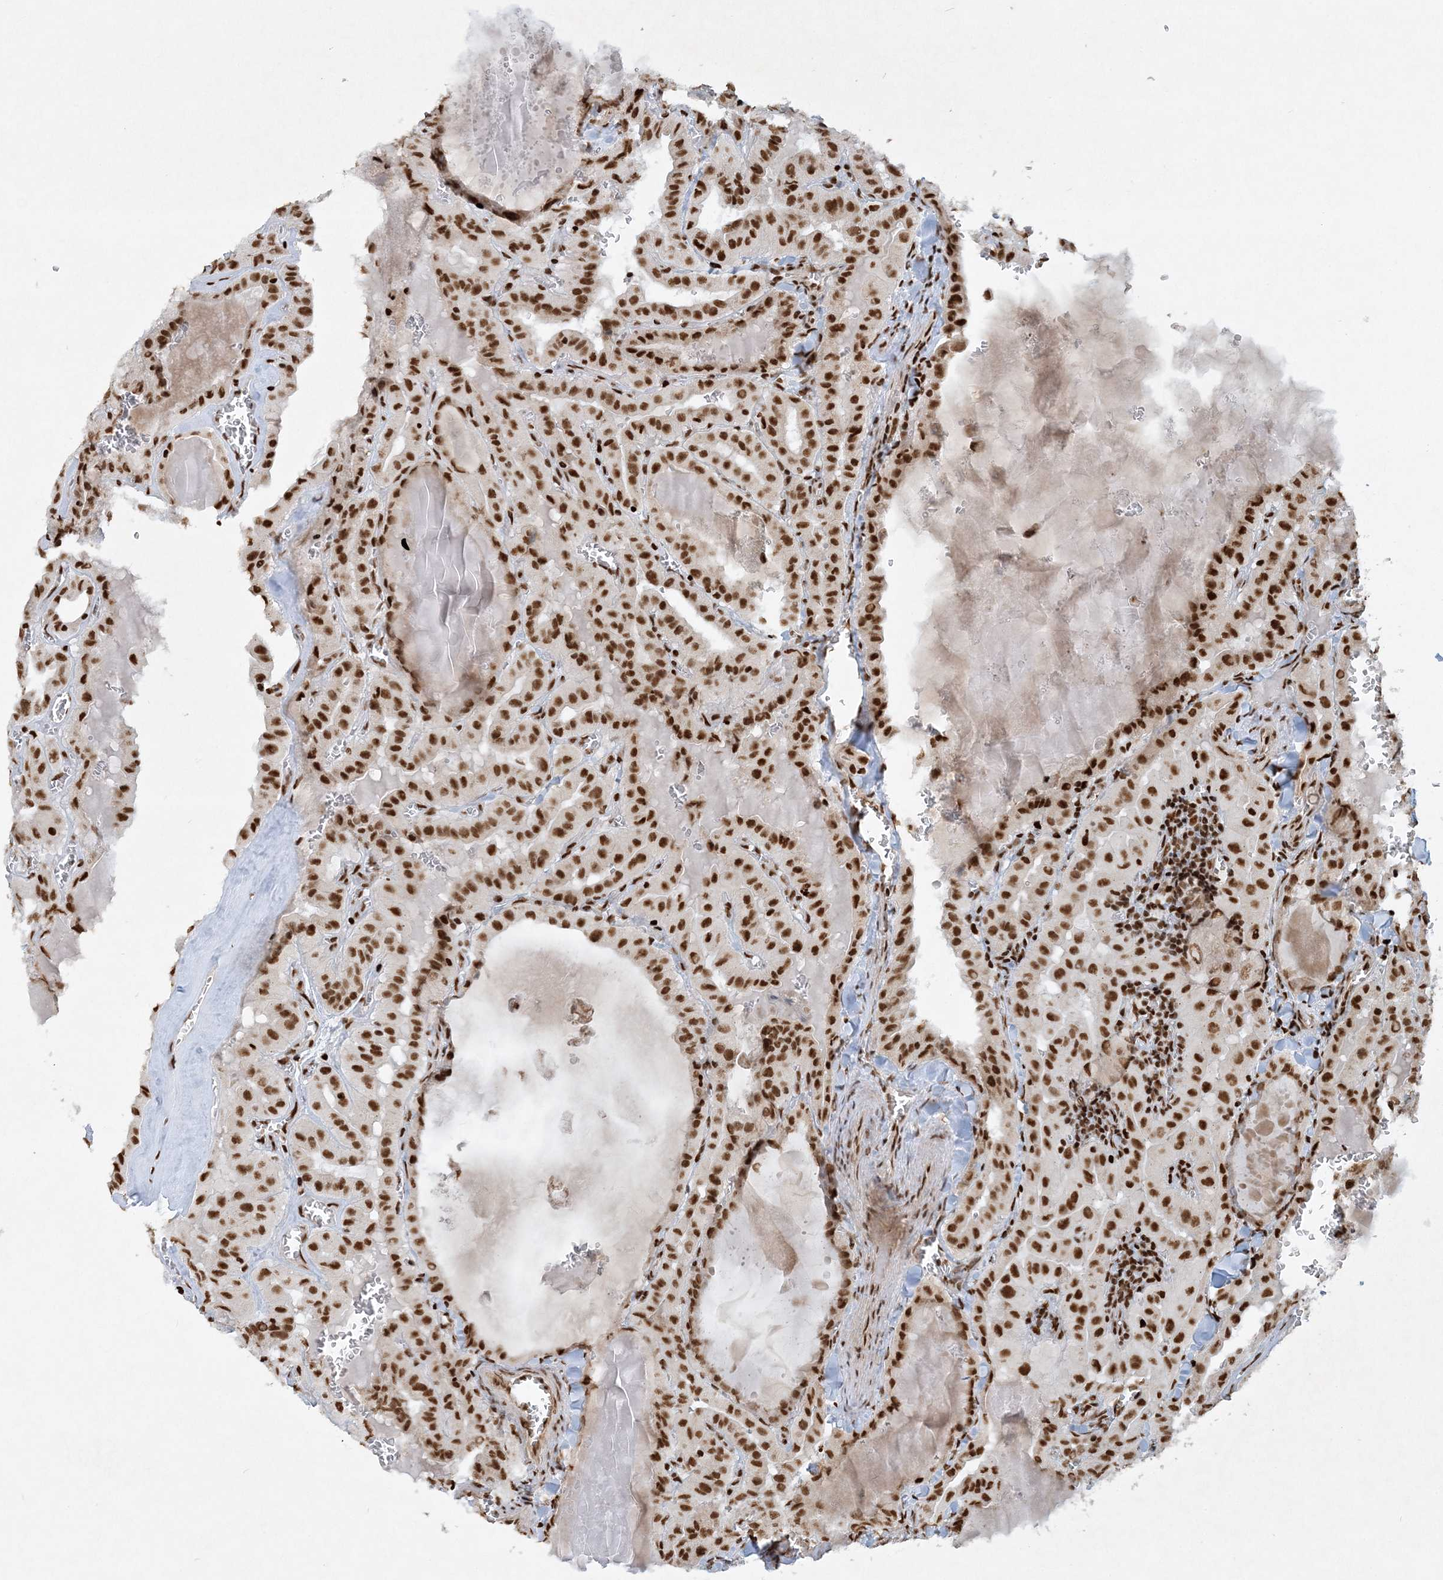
{"staining": {"intensity": "strong", "quantity": ">75%", "location": "nuclear"}, "tissue": "thyroid cancer", "cell_type": "Tumor cells", "image_type": "cancer", "snomed": [{"axis": "morphology", "description": "Papillary adenocarcinoma, NOS"}, {"axis": "topography", "description": "Thyroid gland"}], "caption": "This is an image of immunohistochemistry staining of thyroid papillary adenocarcinoma, which shows strong staining in the nuclear of tumor cells.", "gene": "DELE1", "patient": {"sex": "male", "age": 52}}